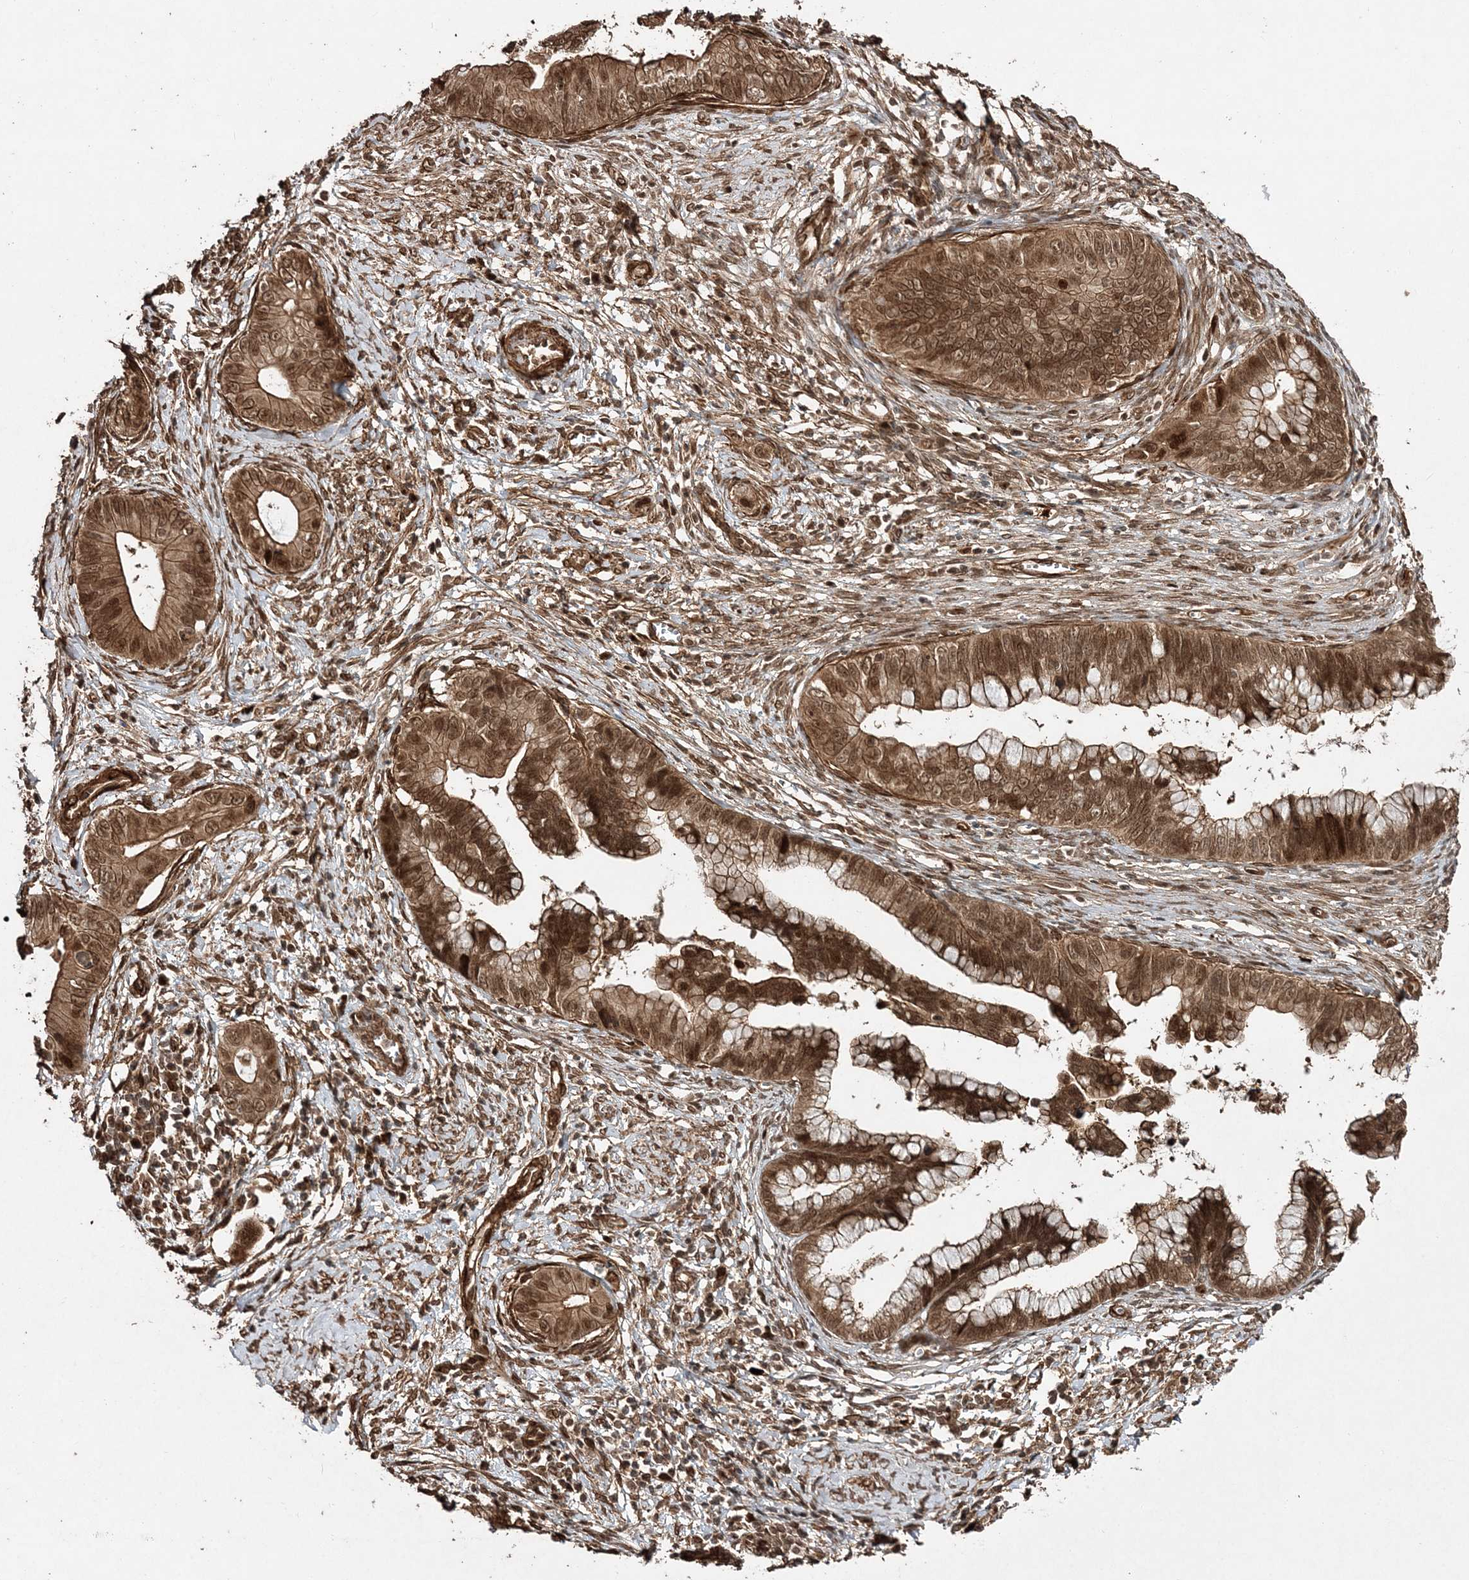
{"staining": {"intensity": "moderate", "quantity": ">75%", "location": "cytoplasmic/membranous,nuclear"}, "tissue": "cervical cancer", "cell_type": "Tumor cells", "image_type": "cancer", "snomed": [{"axis": "morphology", "description": "Adenocarcinoma, NOS"}, {"axis": "topography", "description": "Cervix"}], "caption": "Protein expression analysis of human cervical cancer reveals moderate cytoplasmic/membranous and nuclear positivity in about >75% of tumor cells. Ihc stains the protein of interest in brown and the nuclei are stained blue.", "gene": "ETAA1", "patient": {"sex": "female", "age": 44}}